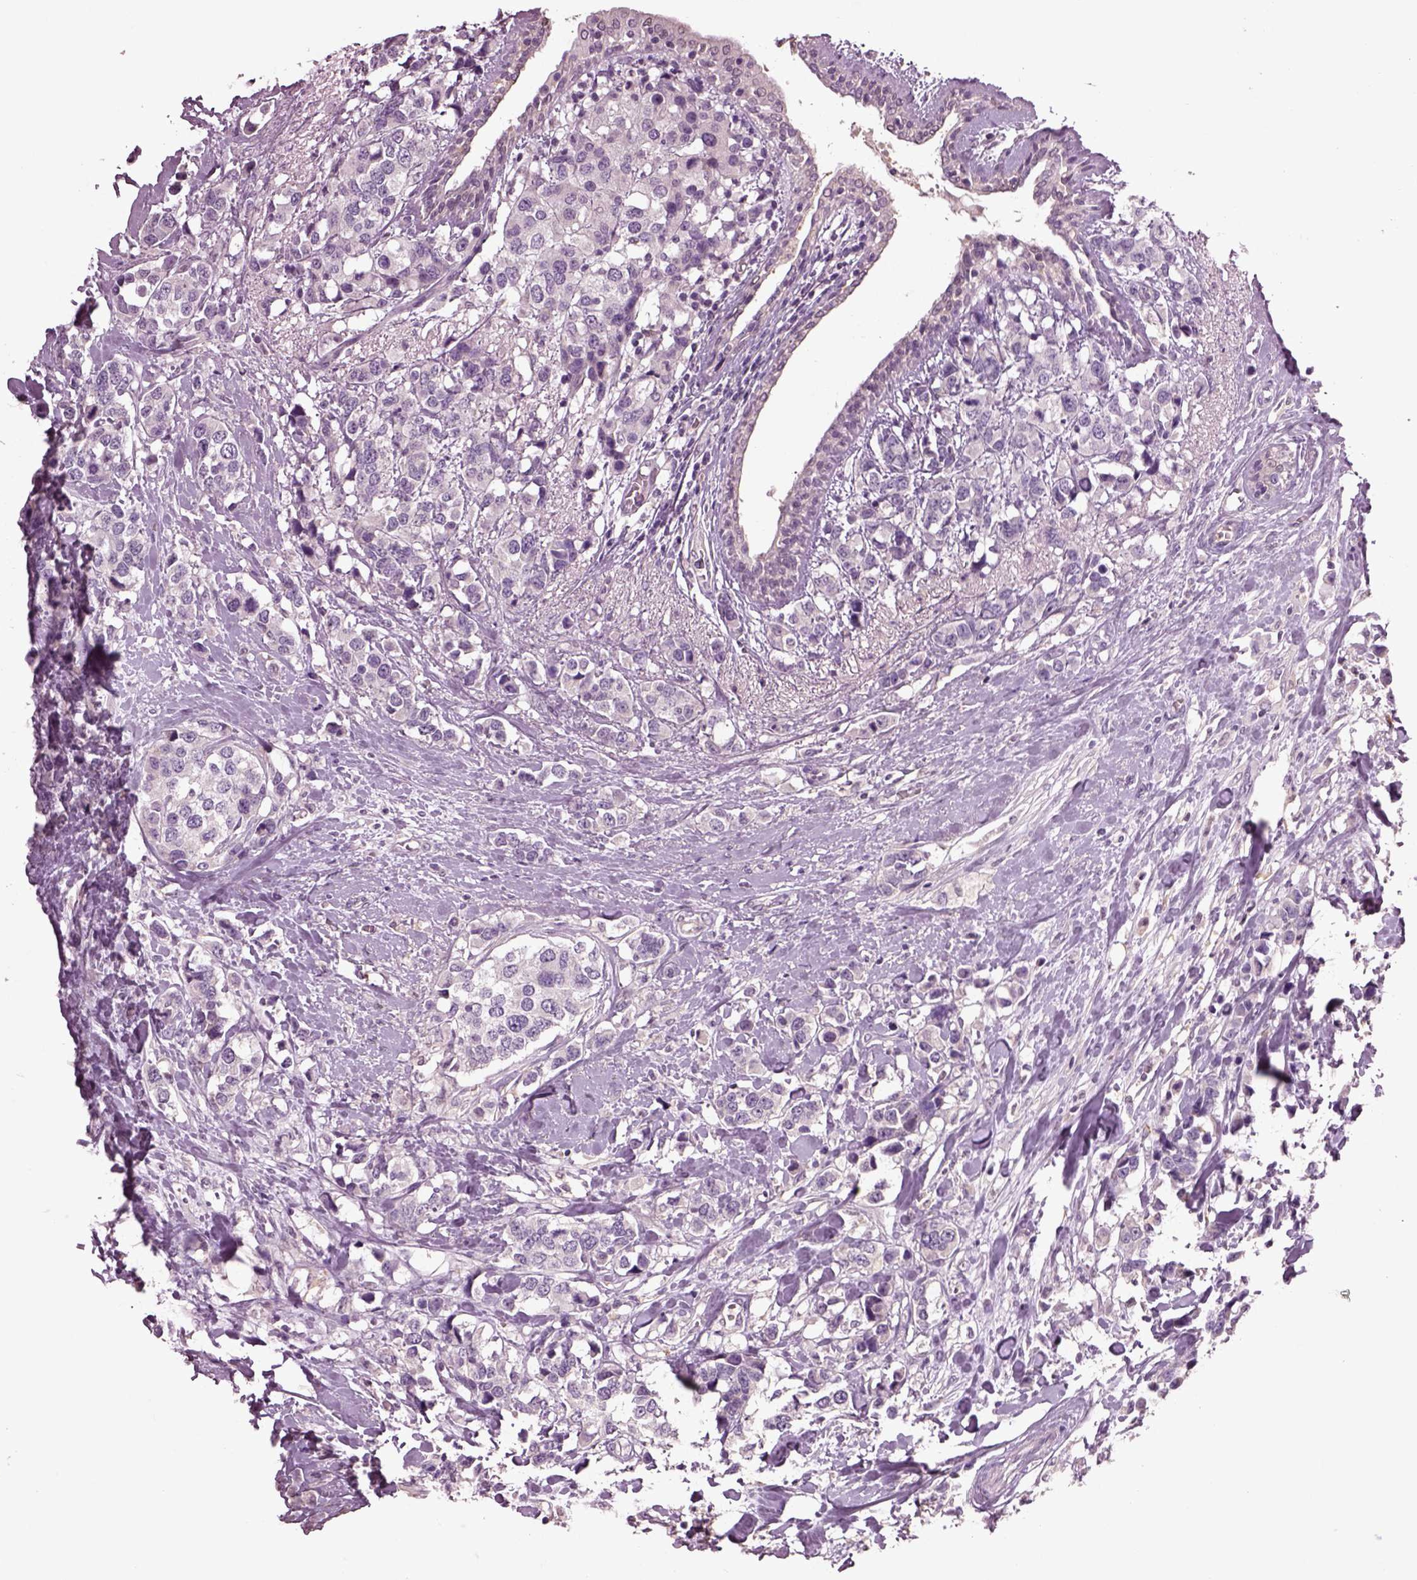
{"staining": {"intensity": "negative", "quantity": "none", "location": "none"}, "tissue": "breast cancer", "cell_type": "Tumor cells", "image_type": "cancer", "snomed": [{"axis": "morphology", "description": "Lobular carcinoma"}, {"axis": "topography", "description": "Breast"}], "caption": "Immunohistochemistry (IHC) of human lobular carcinoma (breast) exhibits no staining in tumor cells.", "gene": "CLPSL1", "patient": {"sex": "female", "age": 59}}